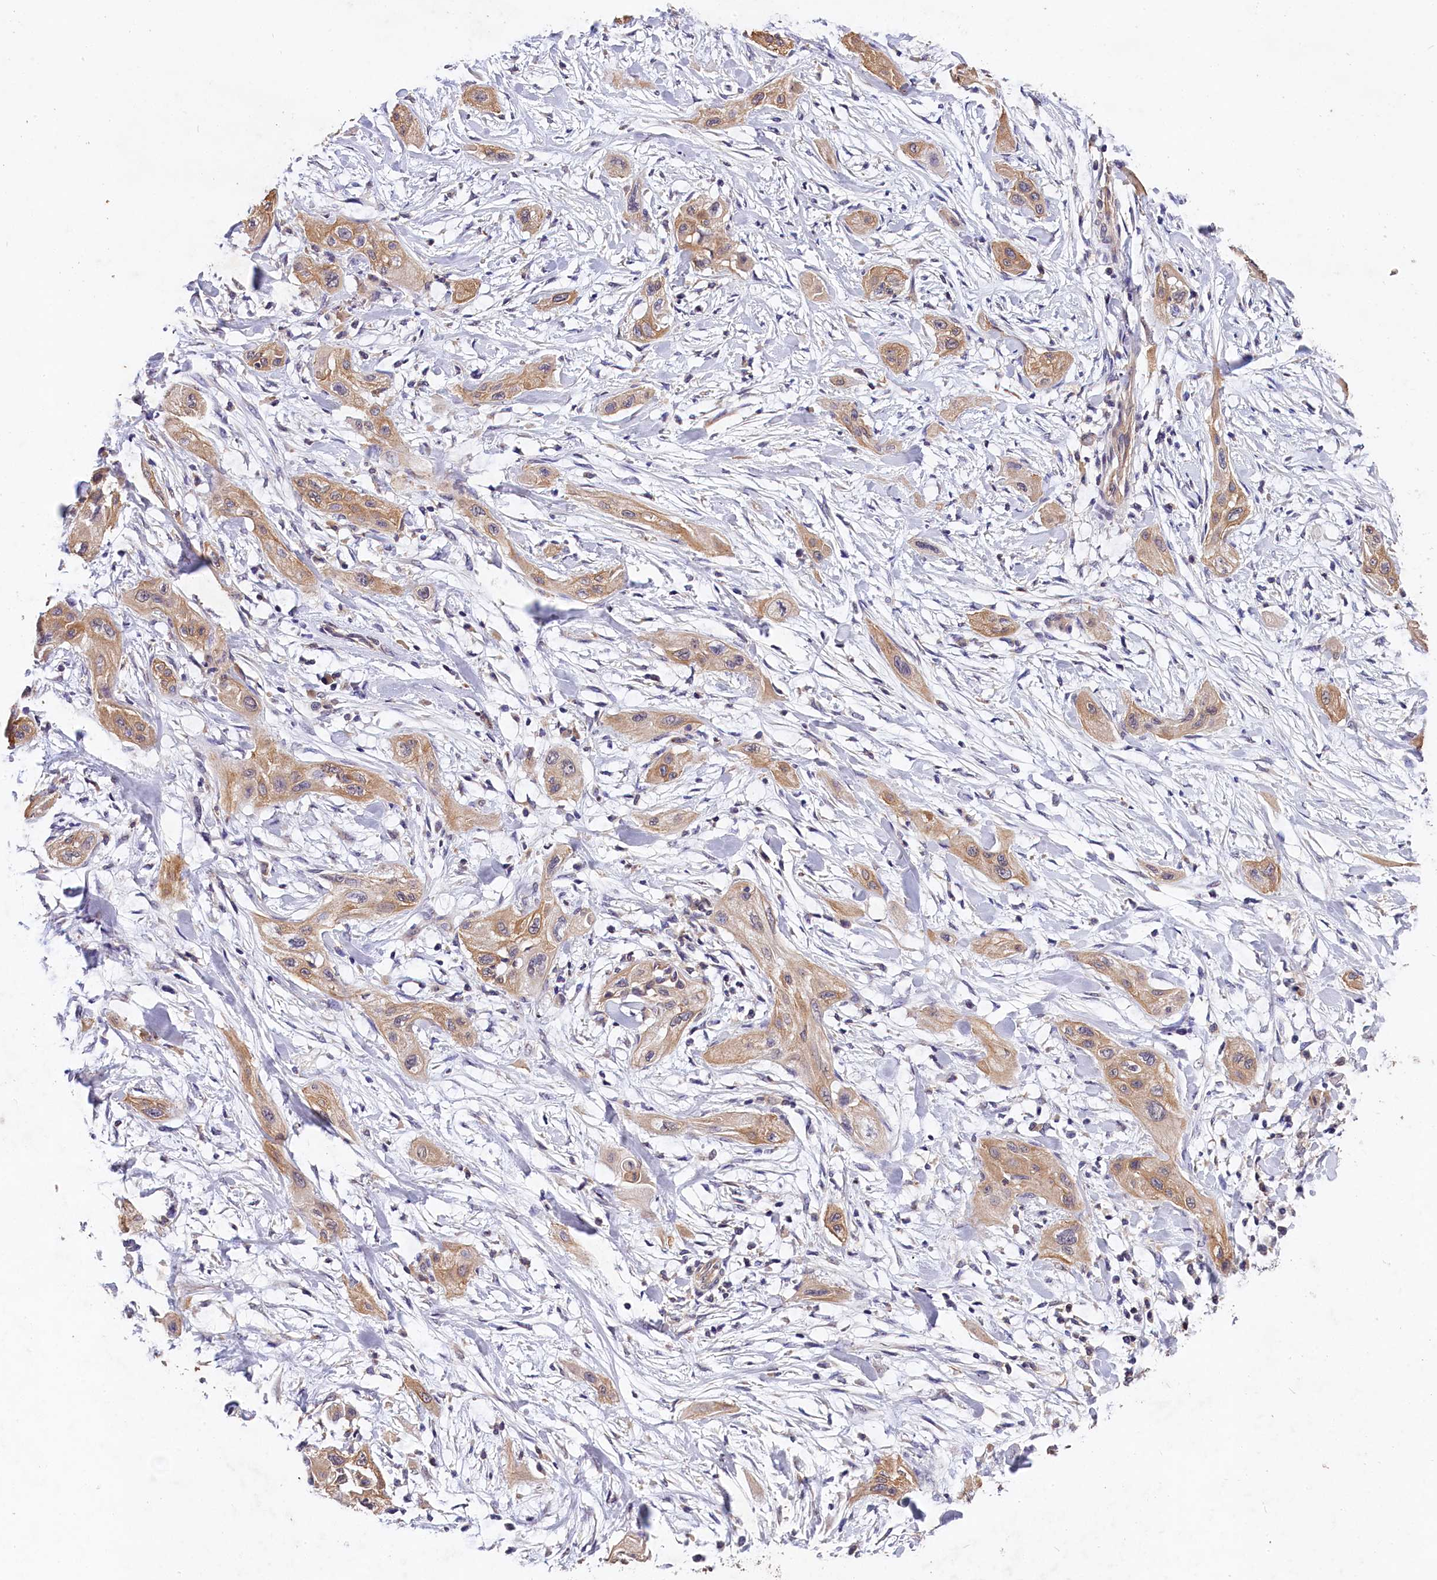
{"staining": {"intensity": "moderate", "quantity": ">75%", "location": "cytoplasmic/membranous"}, "tissue": "lung cancer", "cell_type": "Tumor cells", "image_type": "cancer", "snomed": [{"axis": "morphology", "description": "Squamous cell carcinoma, NOS"}, {"axis": "topography", "description": "Lung"}], "caption": "Lung squamous cell carcinoma was stained to show a protein in brown. There is medium levels of moderate cytoplasmic/membranous staining in about >75% of tumor cells.", "gene": "OAS3", "patient": {"sex": "female", "age": 47}}